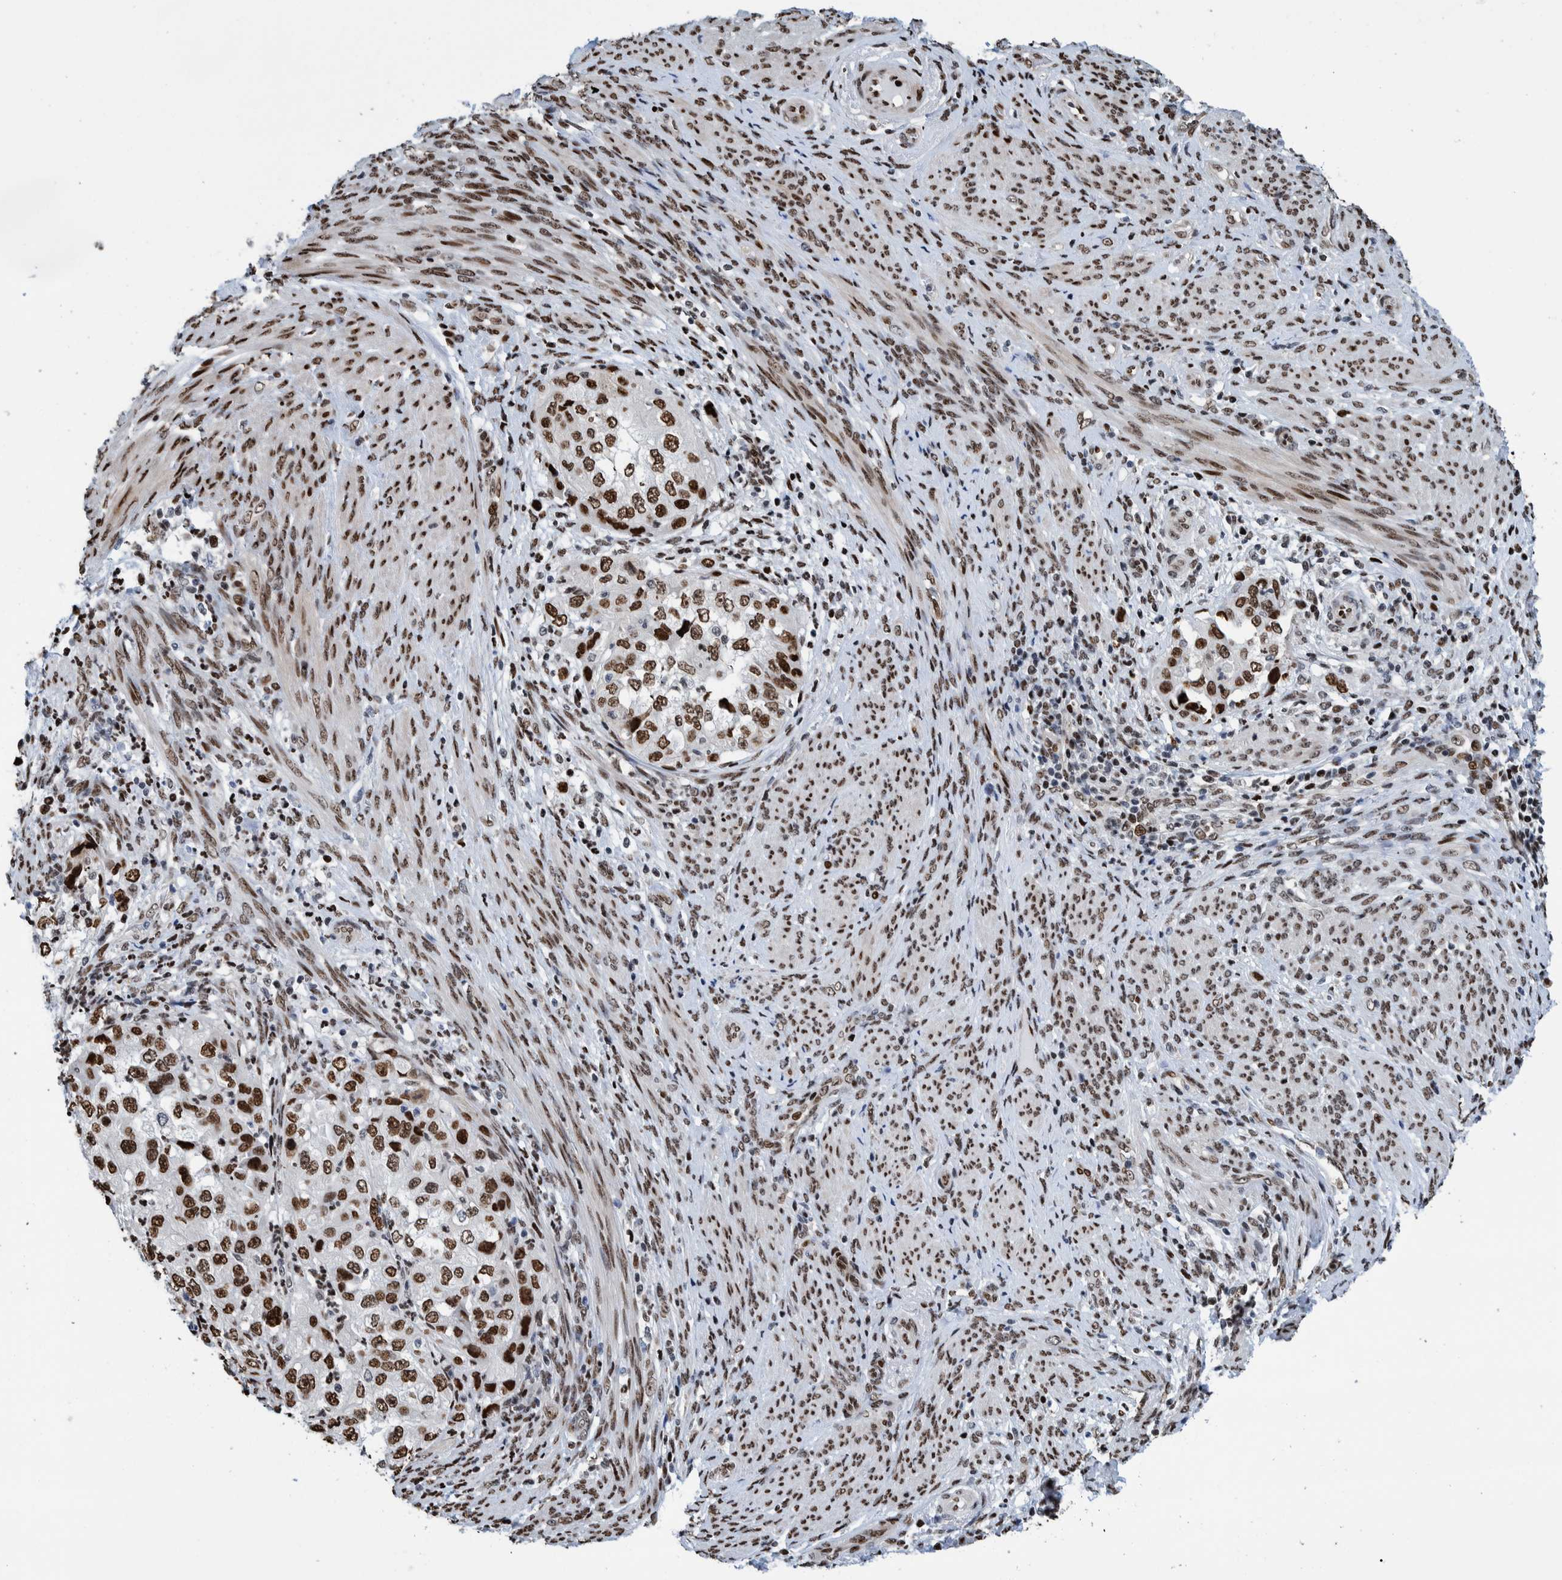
{"staining": {"intensity": "strong", "quantity": ">75%", "location": "nuclear"}, "tissue": "endometrial cancer", "cell_type": "Tumor cells", "image_type": "cancer", "snomed": [{"axis": "morphology", "description": "Adenocarcinoma, NOS"}, {"axis": "topography", "description": "Endometrium"}], "caption": "An immunohistochemistry (IHC) image of tumor tissue is shown. Protein staining in brown labels strong nuclear positivity in adenocarcinoma (endometrial) within tumor cells. Nuclei are stained in blue.", "gene": "HEATR9", "patient": {"sex": "female", "age": 85}}